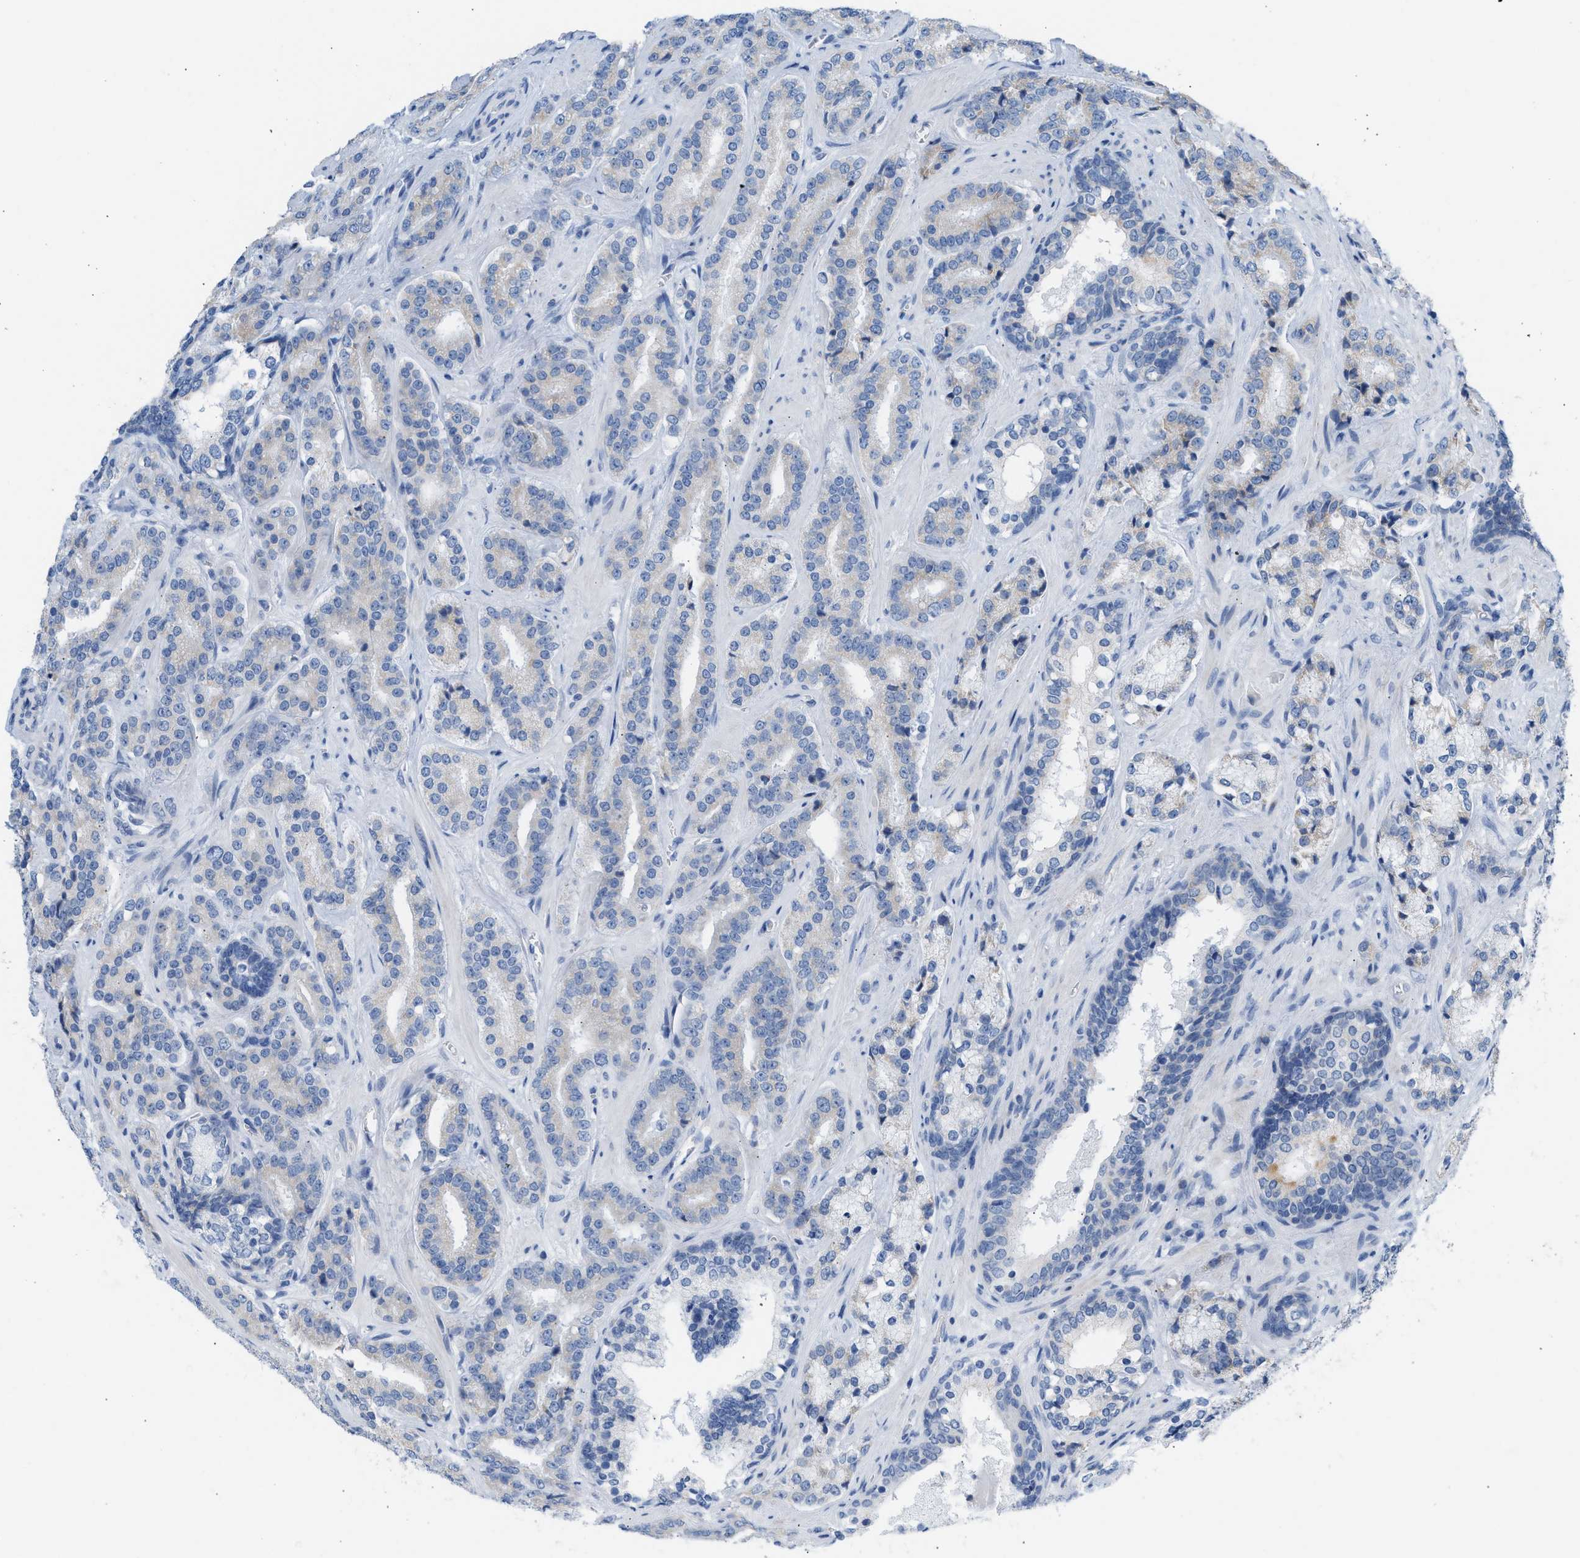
{"staining": {"intensity": "weak", "quantity": "<25%", "location": "cytoplasmic/membranous"}, "tissue": "prostate cancer", "cell_type": "Tumor cells", "image_type": "cancer", "snomed": [{"axis": "morphology", "description": "Adenocarcinoma, High grade"}, {"axis": "topography", "description": "Prostate"}], "caption": "IHC histopathology image of neoplastic tissue: human prostate high-grade adenocarcinoma stained with DAB (3,3'-diaminobenzidine) demonstrates no significant protein expression in tumor cells.", "gene": "NDUFS8", "patient": {"sex": "male", "age": 60}}